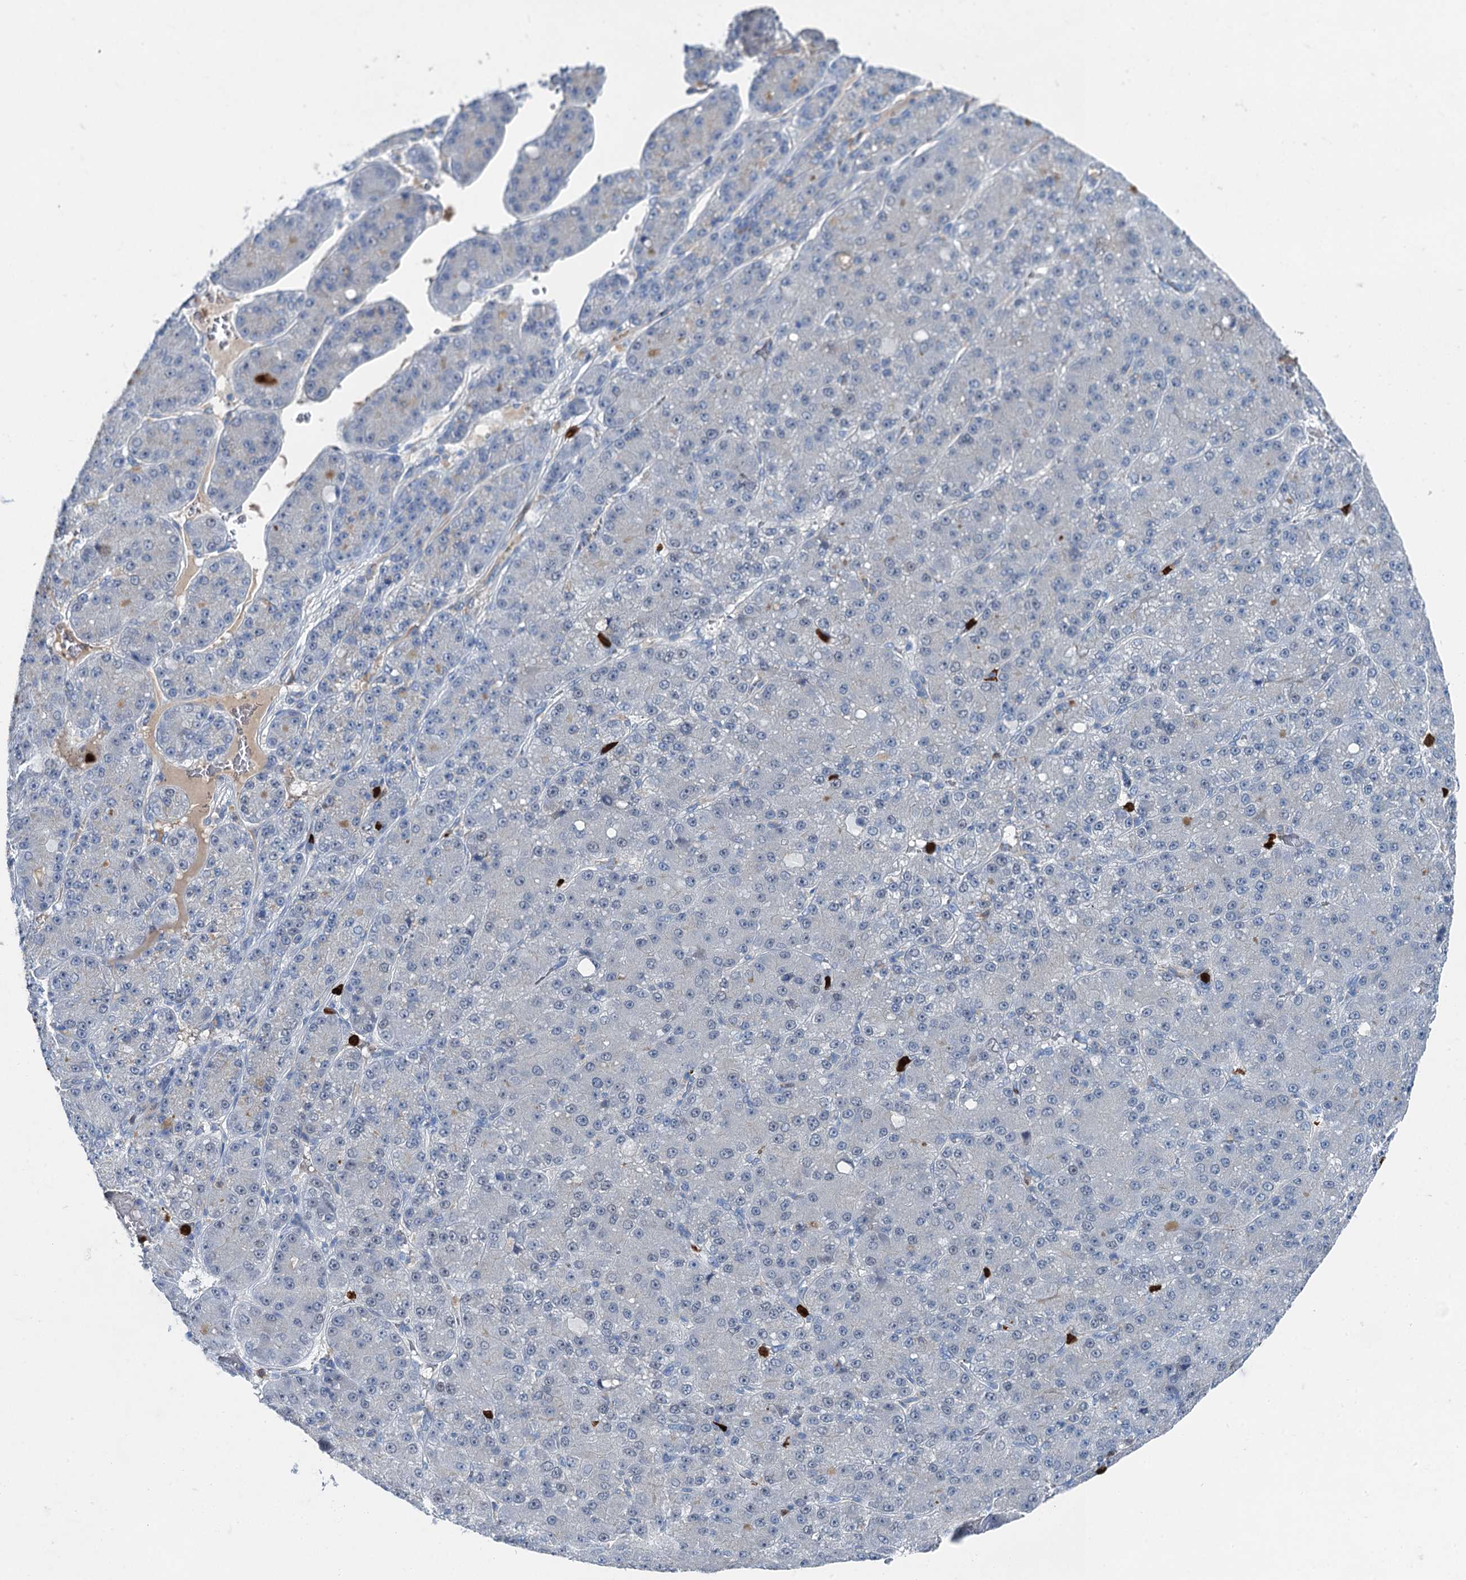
{"staining": {"intensity": "negative", "quantity": "none", "location": "none"}, "tissue": "liver cancer", "cell_type": "Tumor cells", "image_type": "cancer", "snomed": [{"axis": "morphology", "description": "Carcinoma, Hepatocellular, NOS"}, {"axis": "topography", "description": "Liver"}], "caption": "This is an immunohistochemistry micrograph of liver hepatocellular carcinoma. There is no positivity in tumor cells.", "gene": "OTOA", "patient": {"sex": "male", "age": 67}}